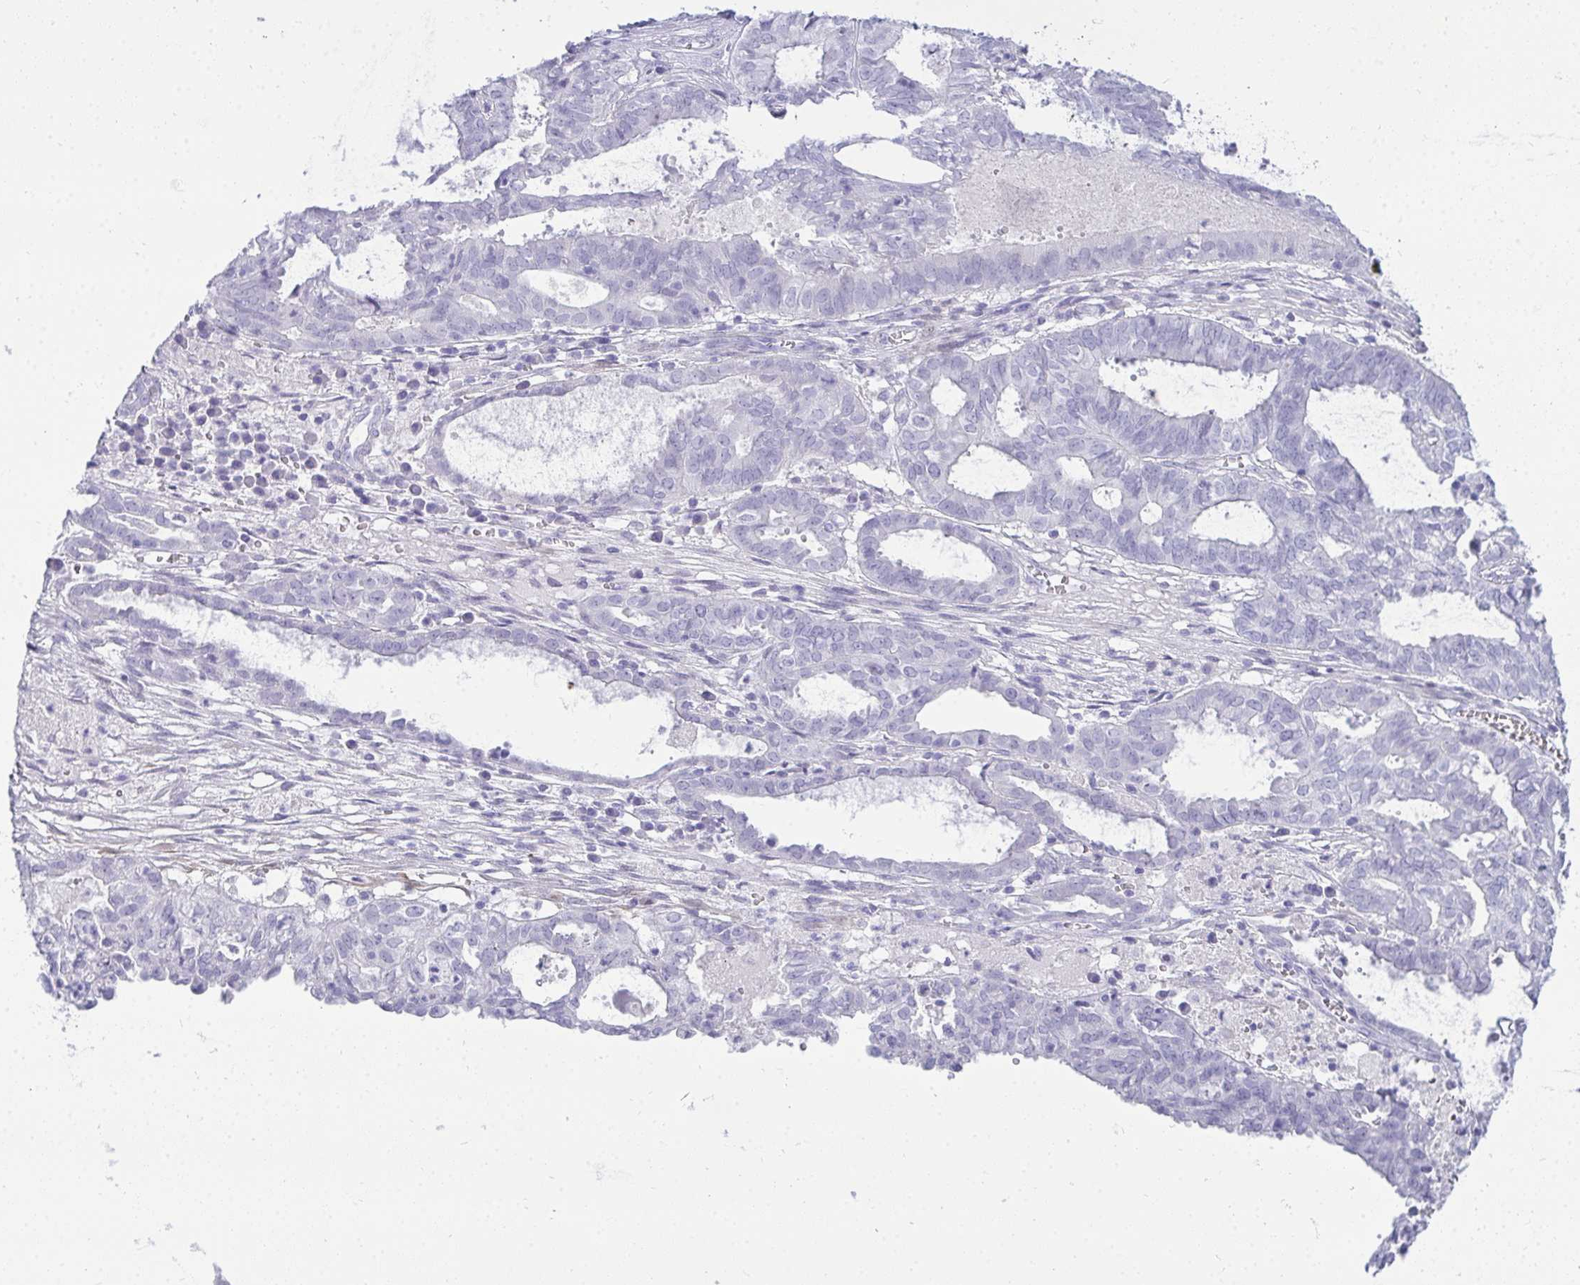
{"staining": {"intensity": "negative", "quantity": "none", "location": "none"}, "tissue": "ovarian cancer", "cell_type": "Tumor cells", "image_type": "cancer", "snomed": [{"axis": "morphology", "description": "Carcinoma, endometroid"}, {"axis": "topography", "description": "Ovary"}], "caption": "Tumor cells are negative for brown protein staining in ovarian cancer (endometroid carcinoma). (Stains: DAB immunohistochemistry with hematoxylin counter stain, Microscopy: brightfield microscopy at high magnification).", "gene": "HSPB6", "patient": {"sex": "female", "age": 64}}